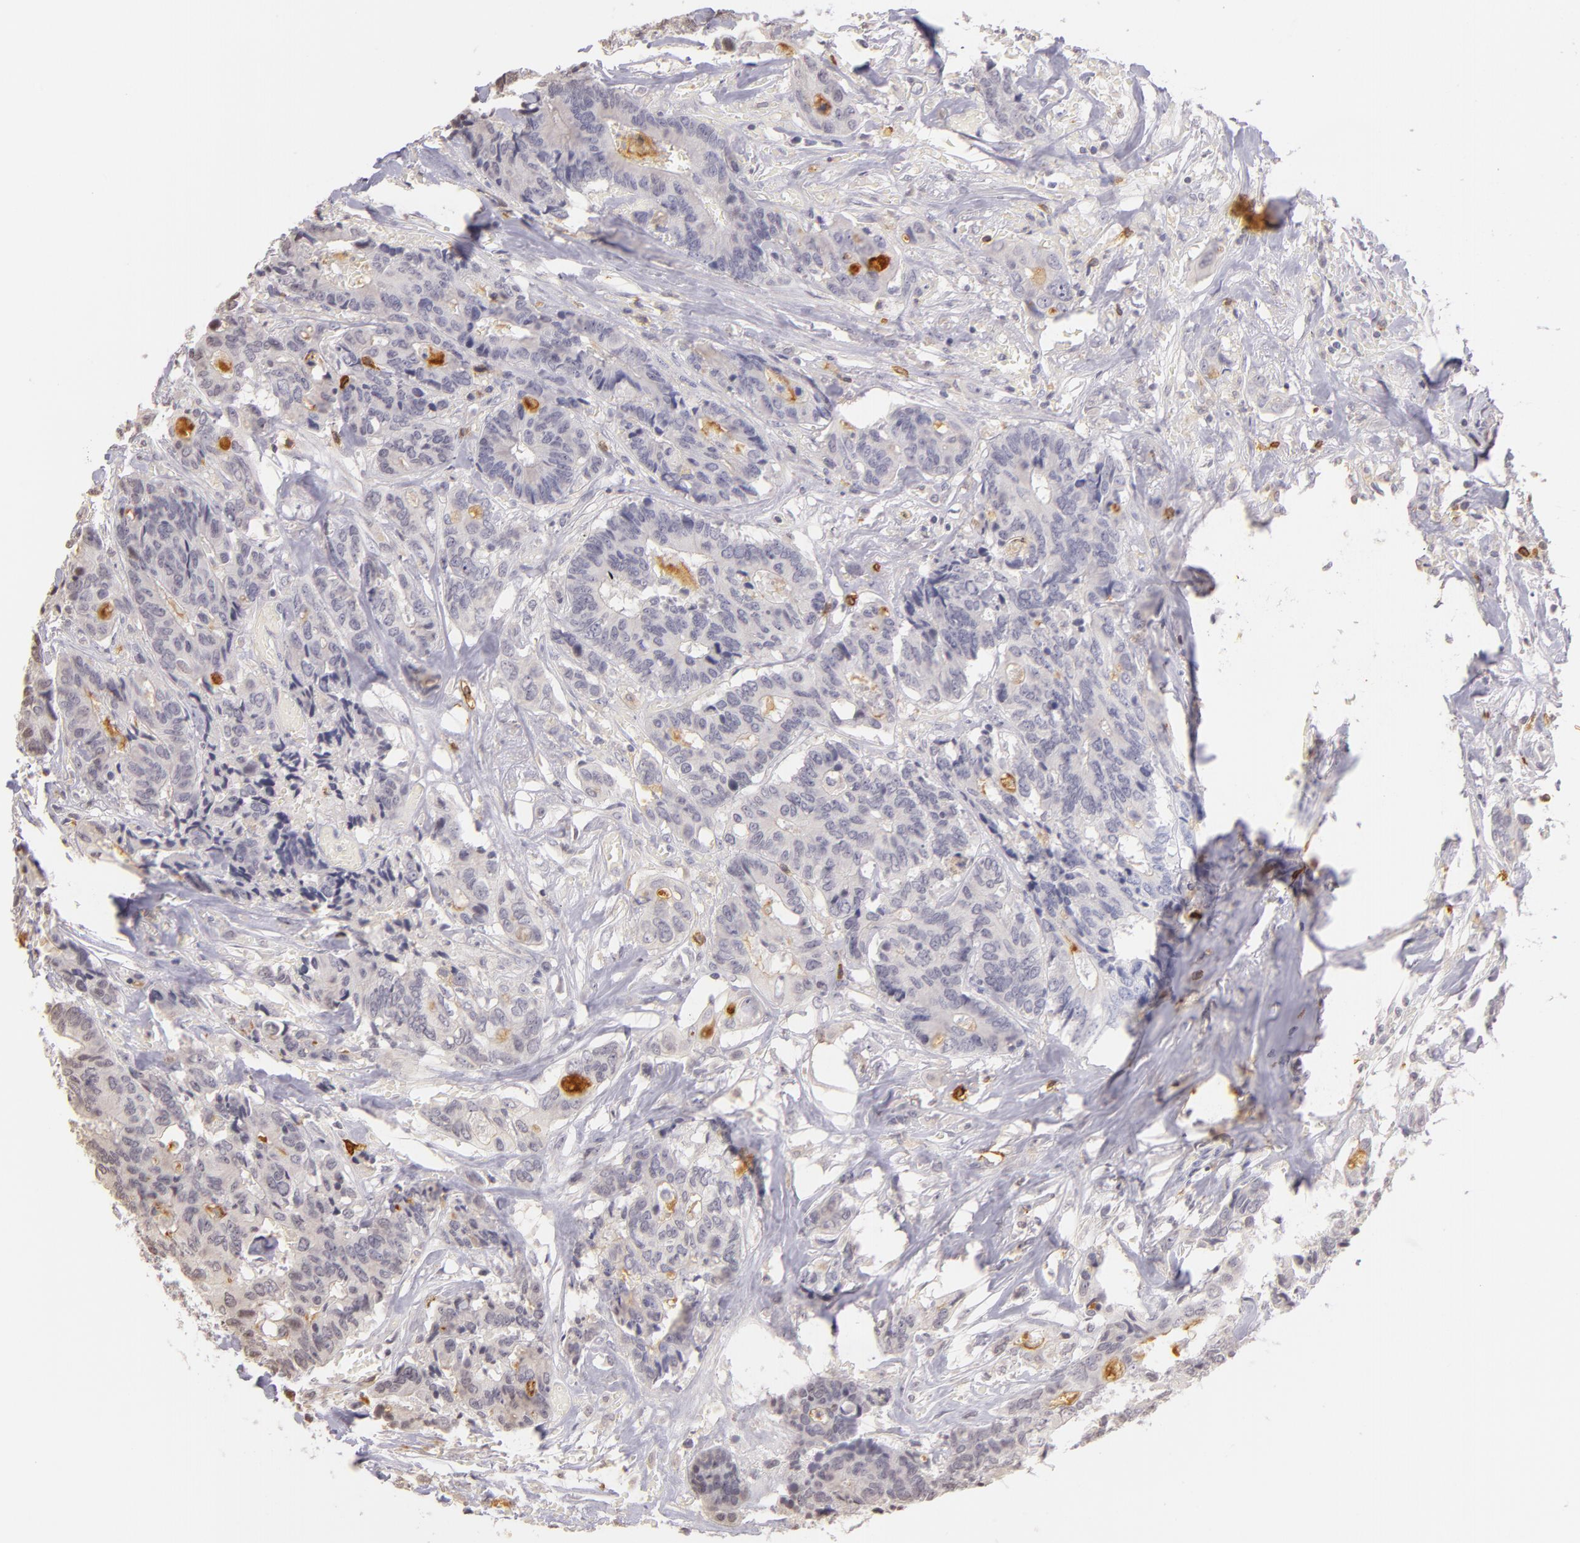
{"staining": {"intensity": "moderate", "quantity": "<25%", "location": "cytoplasmic/membranous"}, "tissue": "colorectal cancer", "cell_type": "Tumor cells", "image_type": "cancer", "snomed": [{"axis": "morphology", "description": "Adenocarcinoma, NOS"}, {"axis": "topography", "description": "Rectum"}], "caption": "Protein expression by IHC displays moderate cytoplasmic/membranous positivity in approximately <25% of tumor cells in adenocarcinoma (colorectal).", "gene": "IL2RA", "patient": {"sex": "male", "age": 55}}